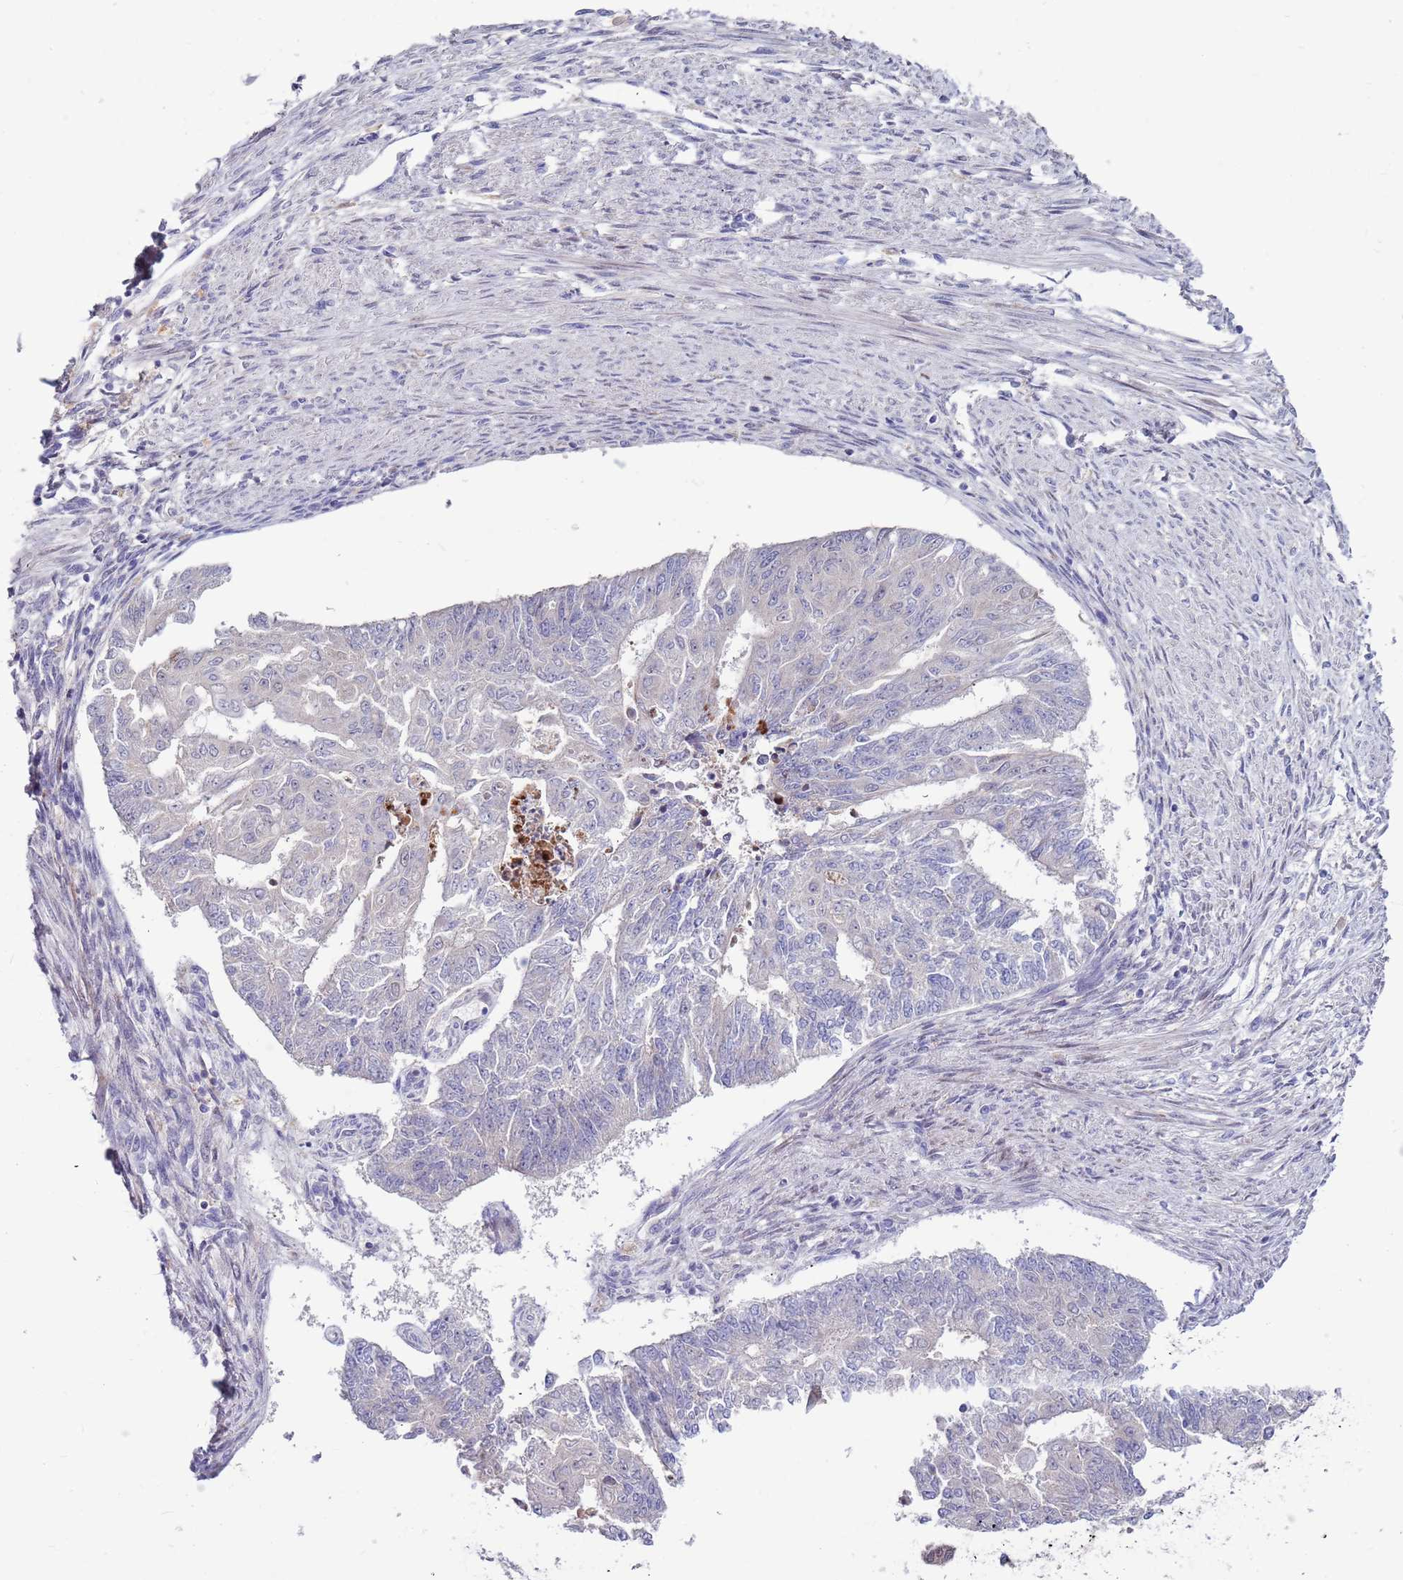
{"staining": {"intensity": "negative", "quantity": "none", "location": "none"}, "tissue": "endometrial cancer", "cell_type": "Tumor cells", "image_type": "cancer", "snomed": [{"axis": "morphology", "description": "Adenocarcinoma, NOS"}, {"axis": "topography", "description": "Endometrium"}], "caption": "Endometrial cancer was stained to show a protein in brown. There is no significant expression in tumor cells.", "gene": "FBXO27", "patient": {"sex": "female", "age": 32}}